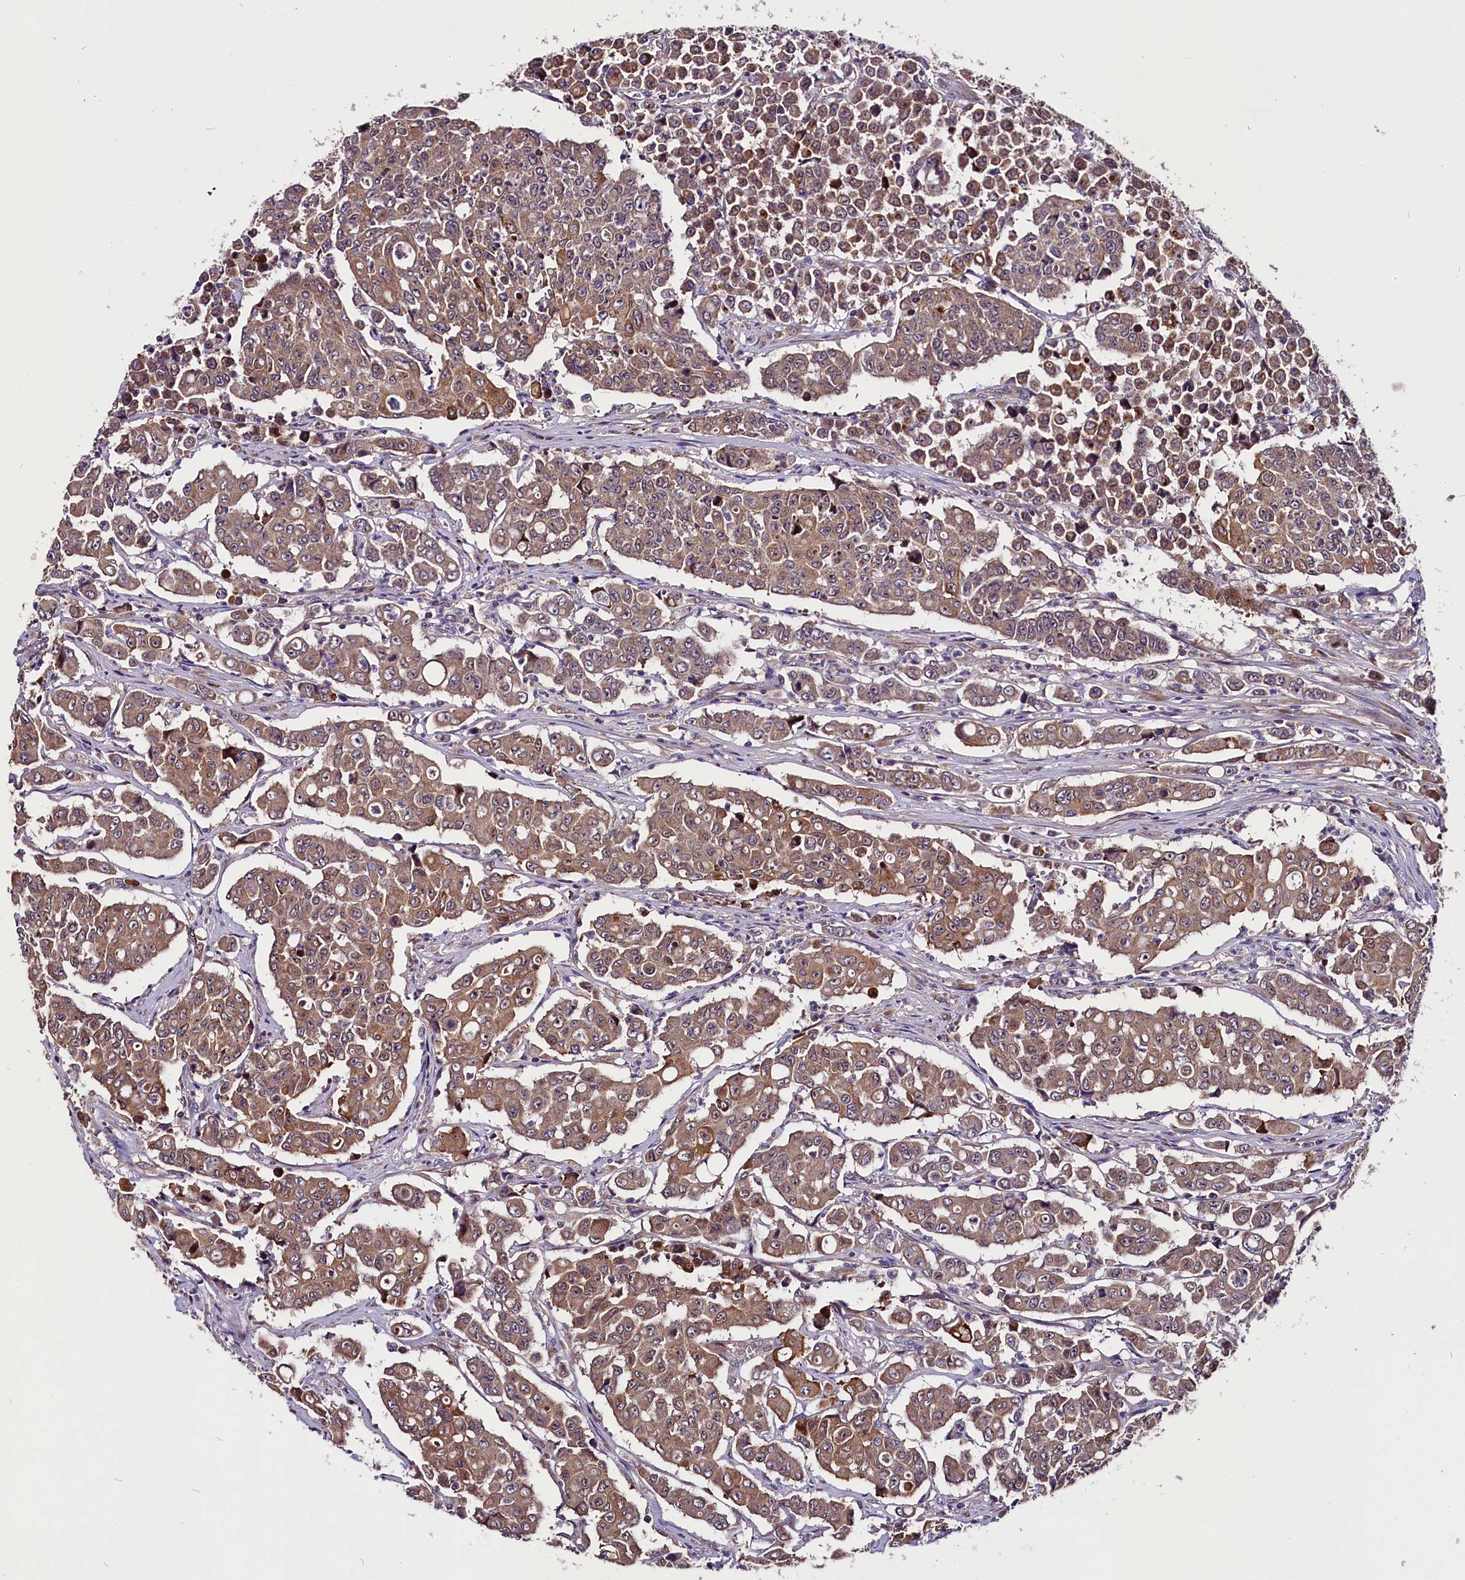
{"staining": {"intensity": "moderate", "quantity": ">75%", "location": "cytoplasmic/membranous"}, "tissue": "colorectal cancer", "cell_type": "Tumor cells", "image_type": "cancer", "snomed": [{"axis": "morphology", "description": "Adenocarcinoma, NOS"}, {"axis": "topography", "description": "Colon"}], "caption": "High-magnification brightfield microscopy of colorectal adenocarcinoma stained with DAB (3,3'-diaminobenzidine) (brown) and counterstained with hematoxylin (blue). tumor cells exhibit moderate cytoplasmic/membranous positivity is seen in about>75% of cells. (IHC, brightfield microscopy, high magnification).", "gene": "RPUSD2", "patient": {"sex": "male", "age": 51}}